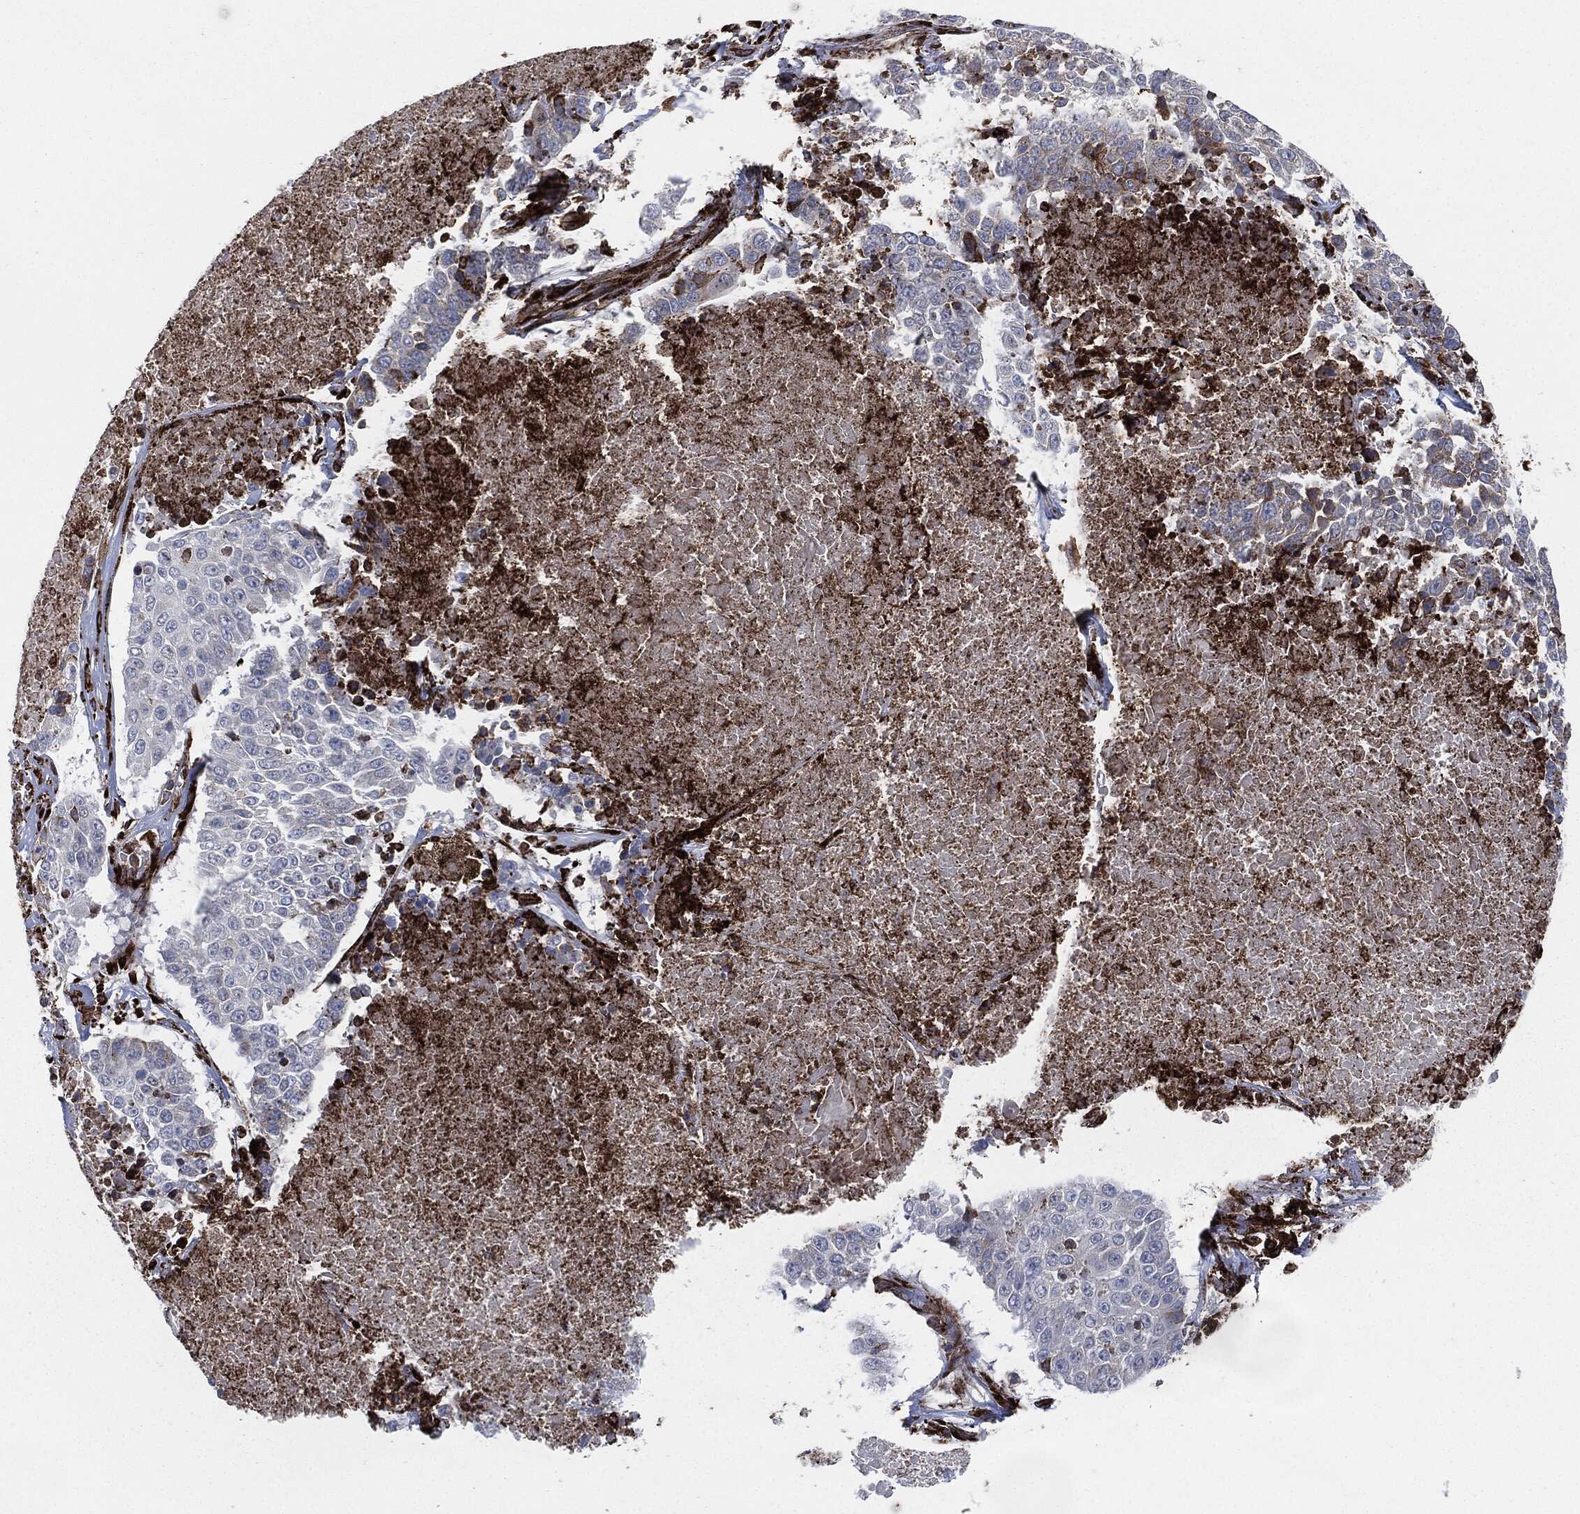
{"staining": {"intensity": "negative", "quantity": "none", "location": "none"}, "tissue": "lung cancer", "cell_type": "Tumor cells", "image_type": "cancer", "snomed": [{"axis": "morphology", "description": "Squamous cell carcinoma, NOS"}, {"axis": "topography", "description": "Lung"}], "caption": "Histopathology image shows no protein staining in tumor cells of lung squamous cell carcinoma tissue.", "gene": "CALR", "patient": {"sex": "male", "age": 64}}